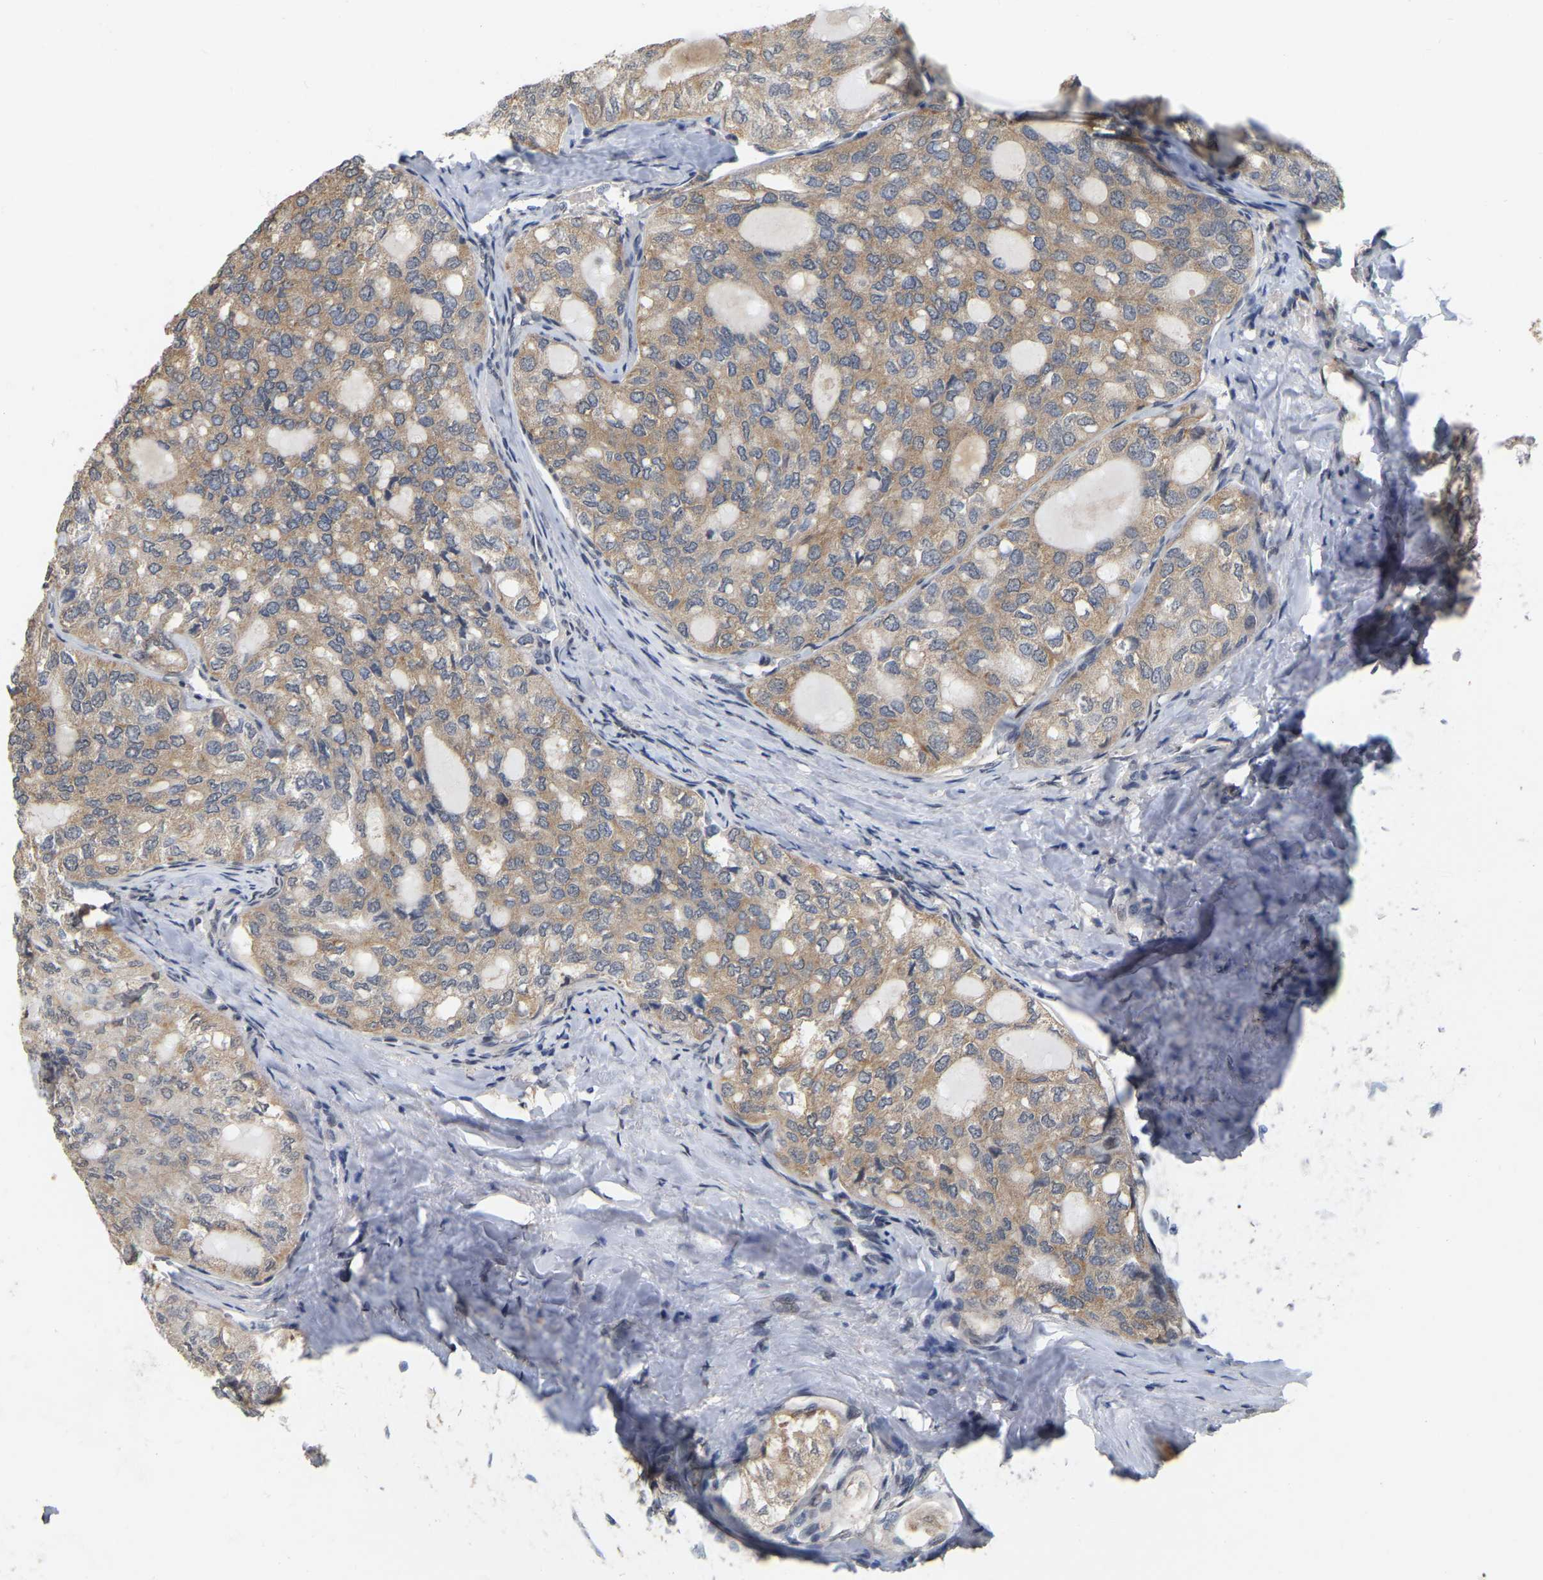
{"staining": {"intensity": "moderate", "quantity": ">75%", "location": "cytoplasmic/membranous"}, "tissue": "thyroid cancer", "cell_type": "Tumor cells", "image_type": "cancer", "snomed": [{"axis": "morphology", "description": "Follicular adenoma carcinoma, NOS"}, {"axis": "topography", "description": "Thyroid gland"}], "caption": "Immunohistochemistry micrograph of neoplastic tissue: thyroid cancer (follicular adenoma carcinoma) stained using IHC reveals medium levels of moderate protein expression localized specifically in the cytoplasmic/membranous of tumor cells, appearing as a cytoplasmic/membranous brown color.", "gene": "RUVBL1", "patient": {"sex": "male", "age": 75}}